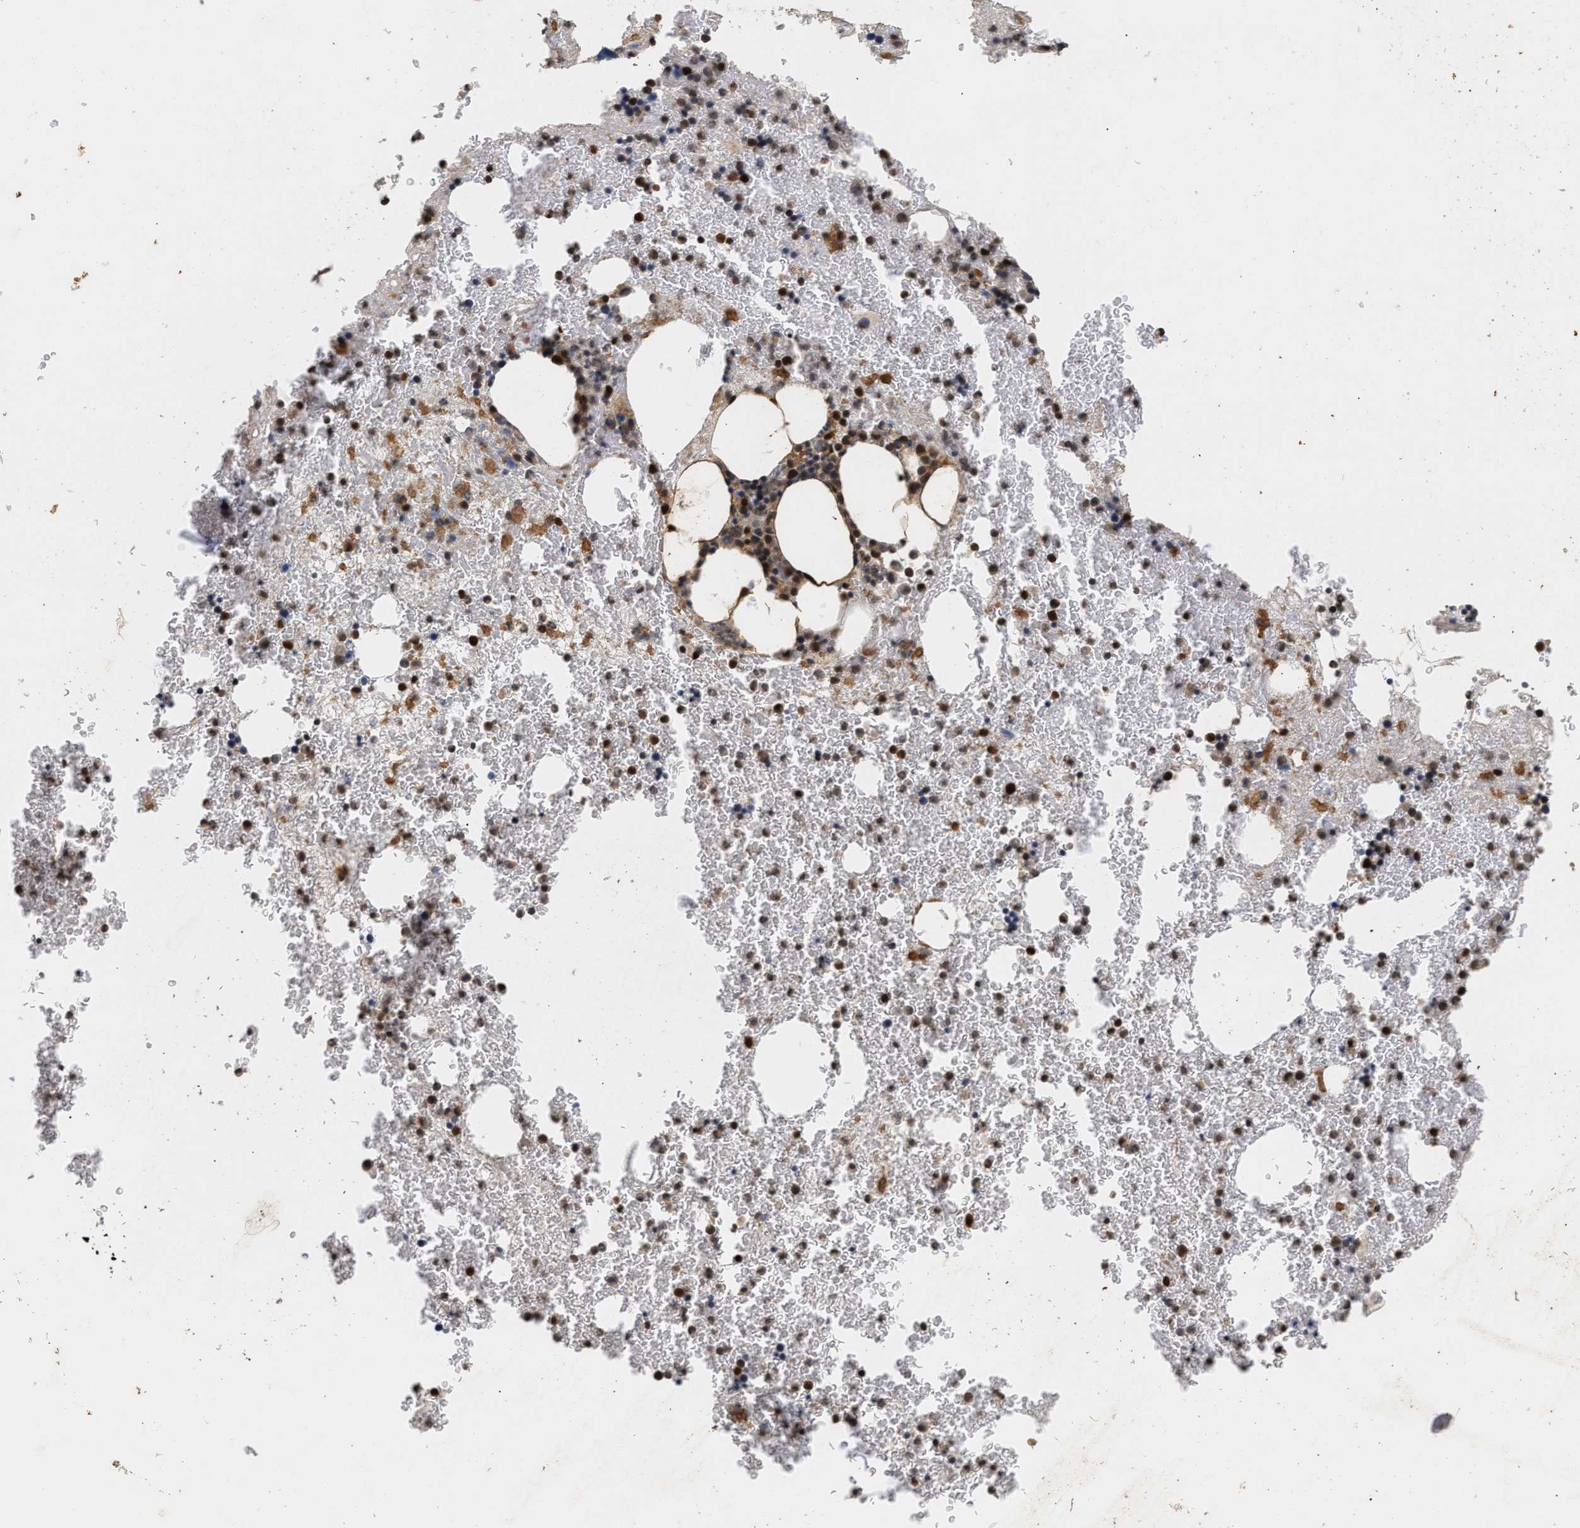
{"staining": {"intensity": "moderate", "quantity": ">75%", "location": "cytoplasmic/membranous,nuclear"}, "tissue": "bone marrow", "cell_type": "Hematopoietic cells", "image_type": "normal", "snomed": [{"axis": "morphology", "description": "Normal tissue, NOS"}, {"axis": "morphology", "description": "Inflammation, NOS"}, {"axis": "topography", "description": "Bone marrow"}], "caption": "Bone marrow stained for a protein demonstrates moderate cytoplasmic/membranous,nuclear positivity in hematopoietic cells. (DAB (3,3'-diaminobenzidine) IHC, brown staining for protein, blue staining for nuclei).", "gene": "ABHD5", "patient": {"sex": "male", "age": 63}}